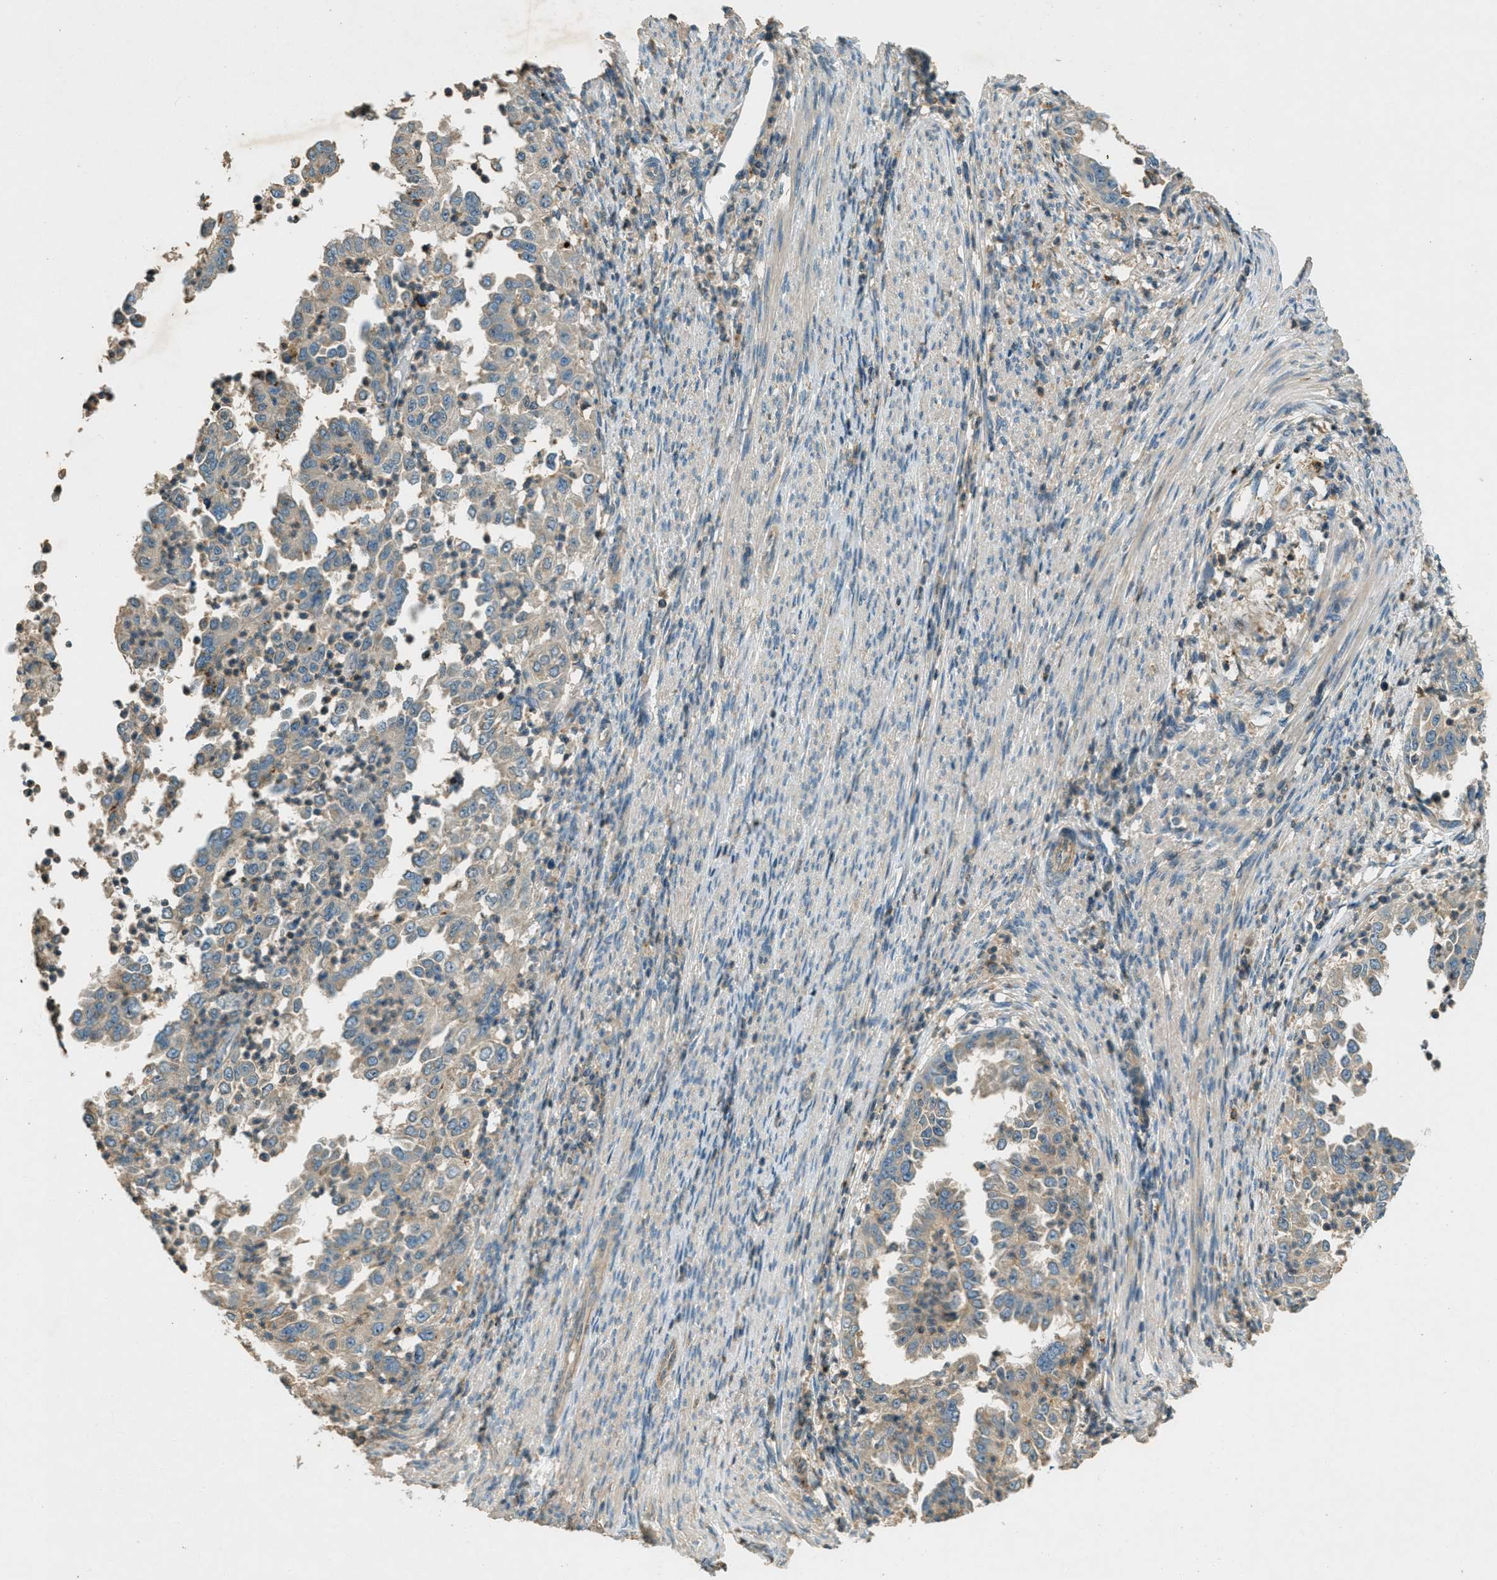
{"staining": {"intensity": "moderate", "quantity": "<25%", "location": "cytoplasmic/membranous"}, "tissue": "endometrial cancer", "cell_type": "Tumor cells", "image_type": "cancer", "snomed": [{"axis": "morphology", "description": "Adenocarcinoma, NOS"}, {"axis": "topography", "description": "Endometrium"}], "caption": "IHC staining of adenocarcinoma (endometrial), which demonstrates low levels of moderate cytoplasmic/membranous positivity in about <25% of tumor cells indicating moderate cytoplasmic/membranous protein expression. The staining was performed using DAB (3,3'-diaminobenzidine) (brown) for protein detection and nuclei were counterstained in hematoxylin (blue).", "gene": "NUDT4", "patient": {"sex": "female", "age": 85}}